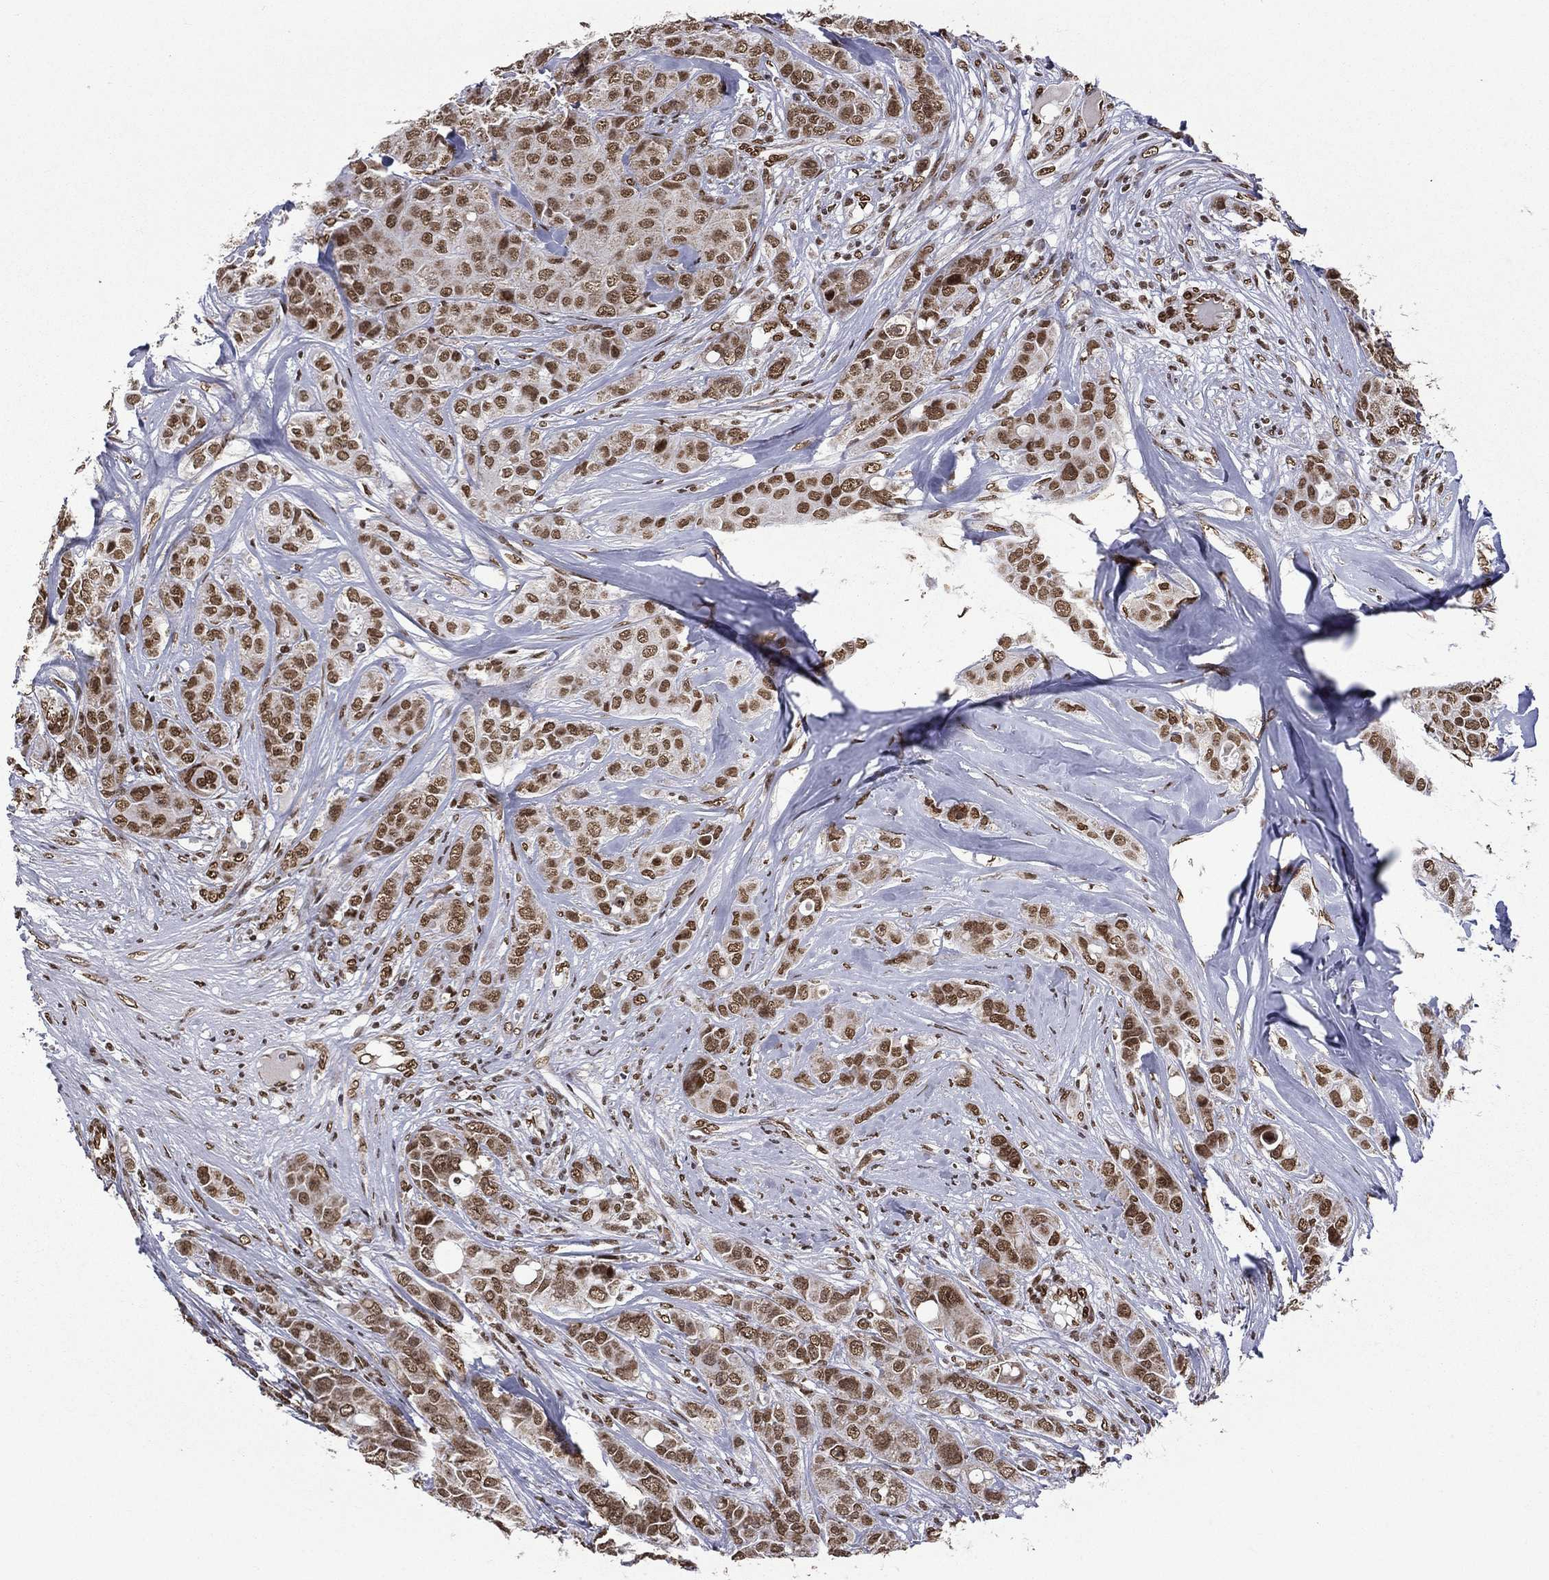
{"staining": {"intensity": "moderate", "quantity": ">75%", "location": "nuclear"}, "tissue": "breast cancer", "cell_type": "Tumor cells", "image_type": "cancer", "snomed": [{"axis": "morphology", "description": "Duct carcinoma"}, {"axis": "topography", "description": "Breast"}], "caption": "Immunohistochemical staining of human infiltrating ductal carcinoma (breast) demonstrates medium levels of moderate nuclear protein positivity in about >75% of tumor cells.", "gene": "C5orf24", "patient": {"sex": "female", "age": 43}}